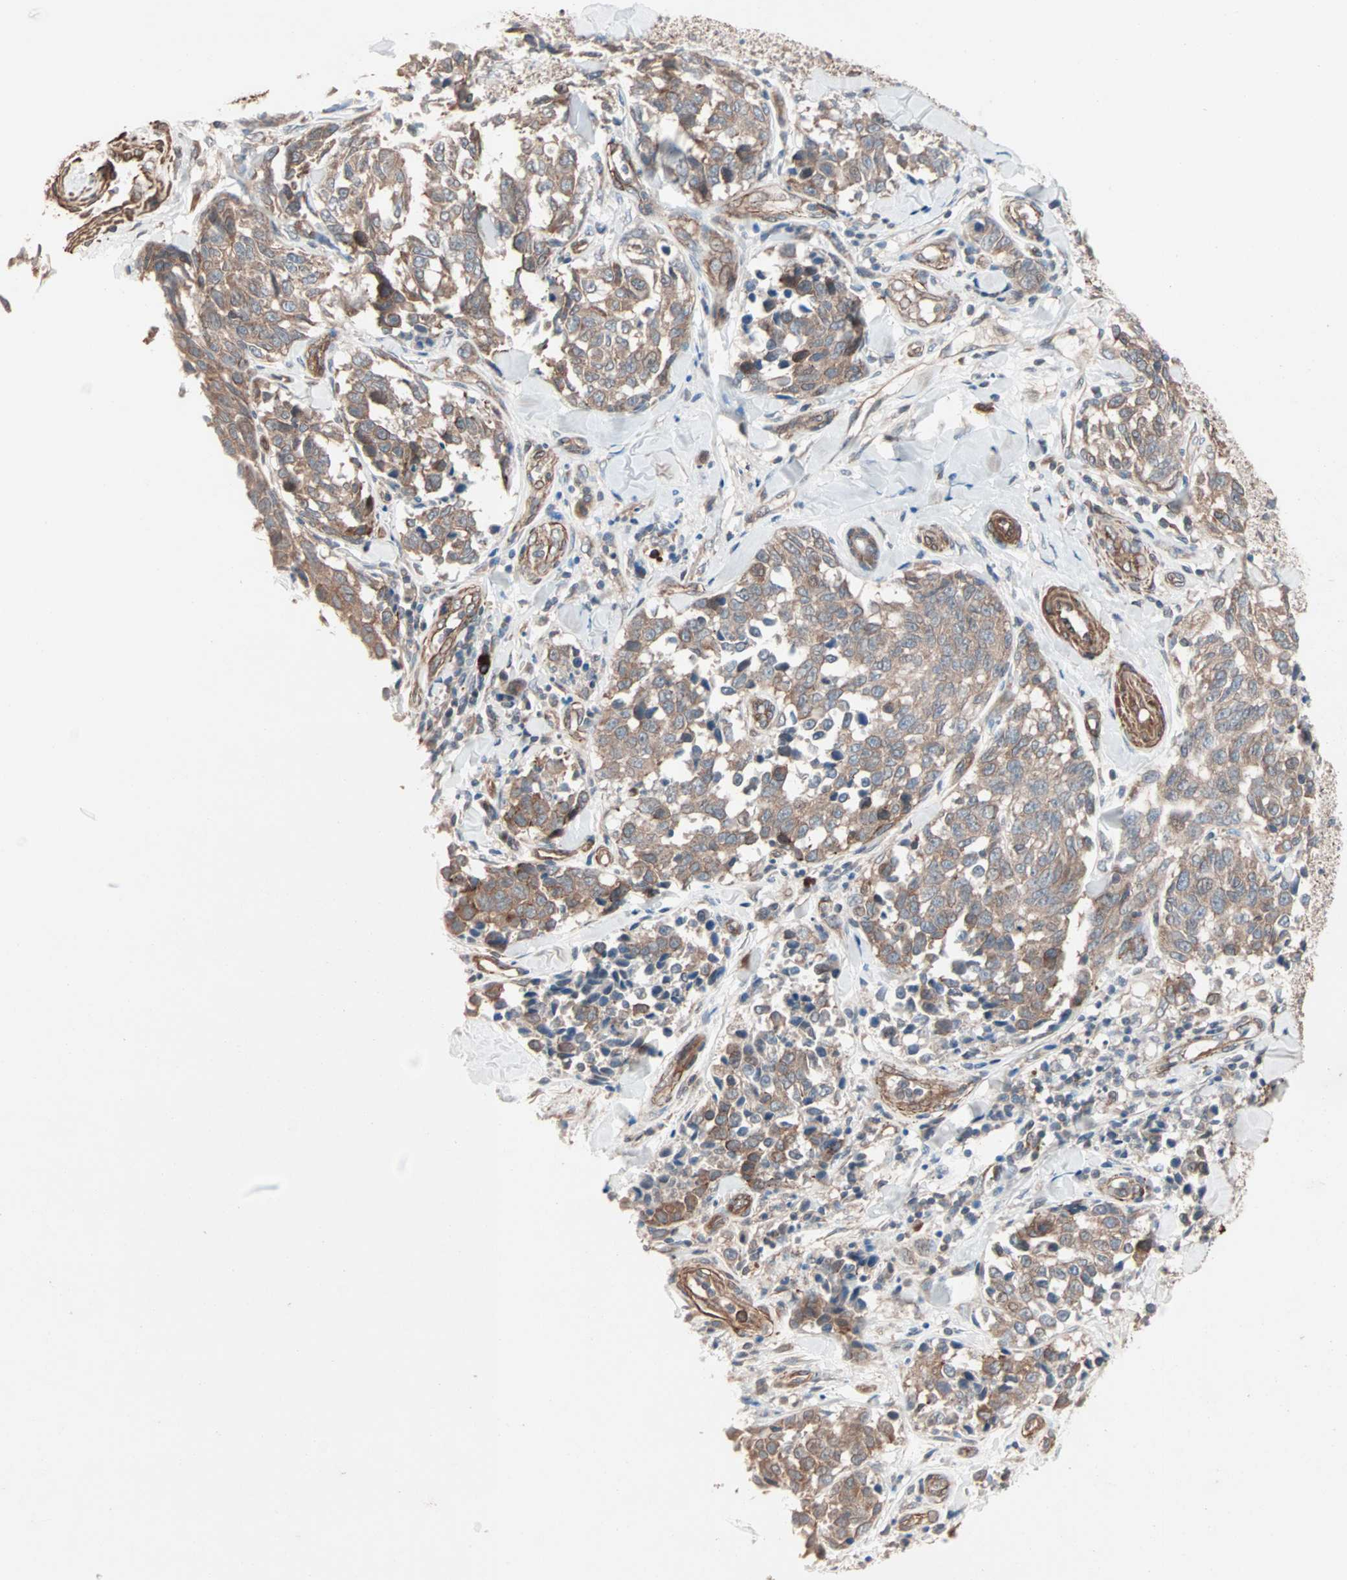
{"staining": {"intensity": "moderate", "quantity": "25%-75%", "location": "cytoplasmic/membranous"}, "tissue": "melanoma", "cell_type": "Tumor cells", "image_type": "cancer", "snomed": [{"axis": "morphology", "description": "Malignant melanoma, NOS"}, {"axis": "topography", "description": "Skin"}], "caption": "This histopathology image demonstrates malignant melanoma stained with immunohistochemistry to label a protein in brown. The cytoplasmic/membranous of tumor cells show moderate positivity for the protein. Nuclei are counter-stained blue.", "gene": "ALG5", "patient": {"sex": "female", "age": 64}}